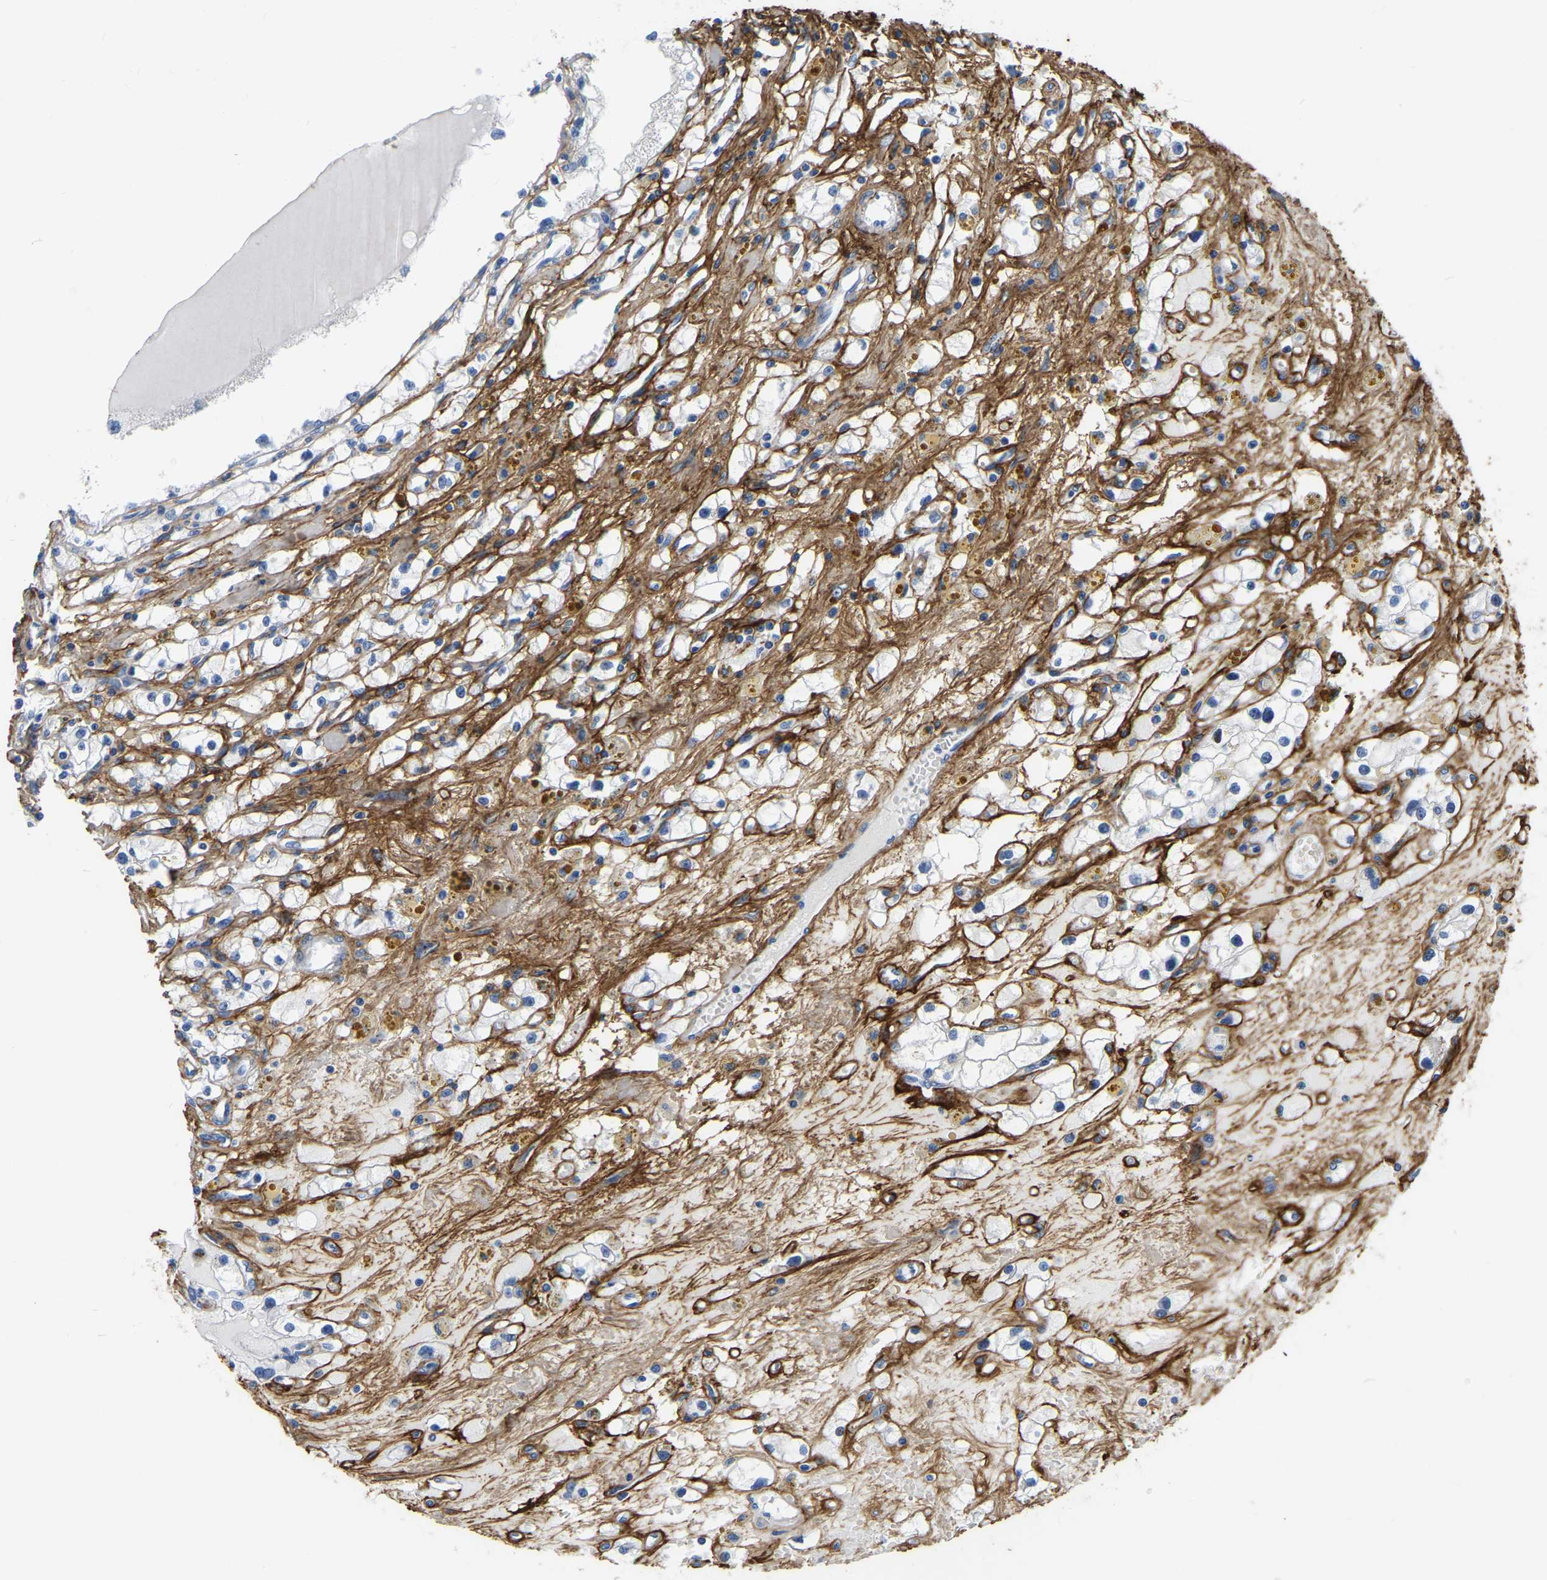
{"staining": {"intensity": "negative", "quantity": "none", "location": "none"}, "tissue": "renal cancer", "cell_type": "Tumor cells", "image_type": "cancer", "snomed": [{"axis": "morphology", "description": "Adenocarcinoma, NOS"}, {"axis": "topography", "description": "Kidney"}], "caption": "Tumor cells show no significant protein positivity in renal cancer.", "gene": "COL6A1", "patient": {"sex": "male", "age": 56}}